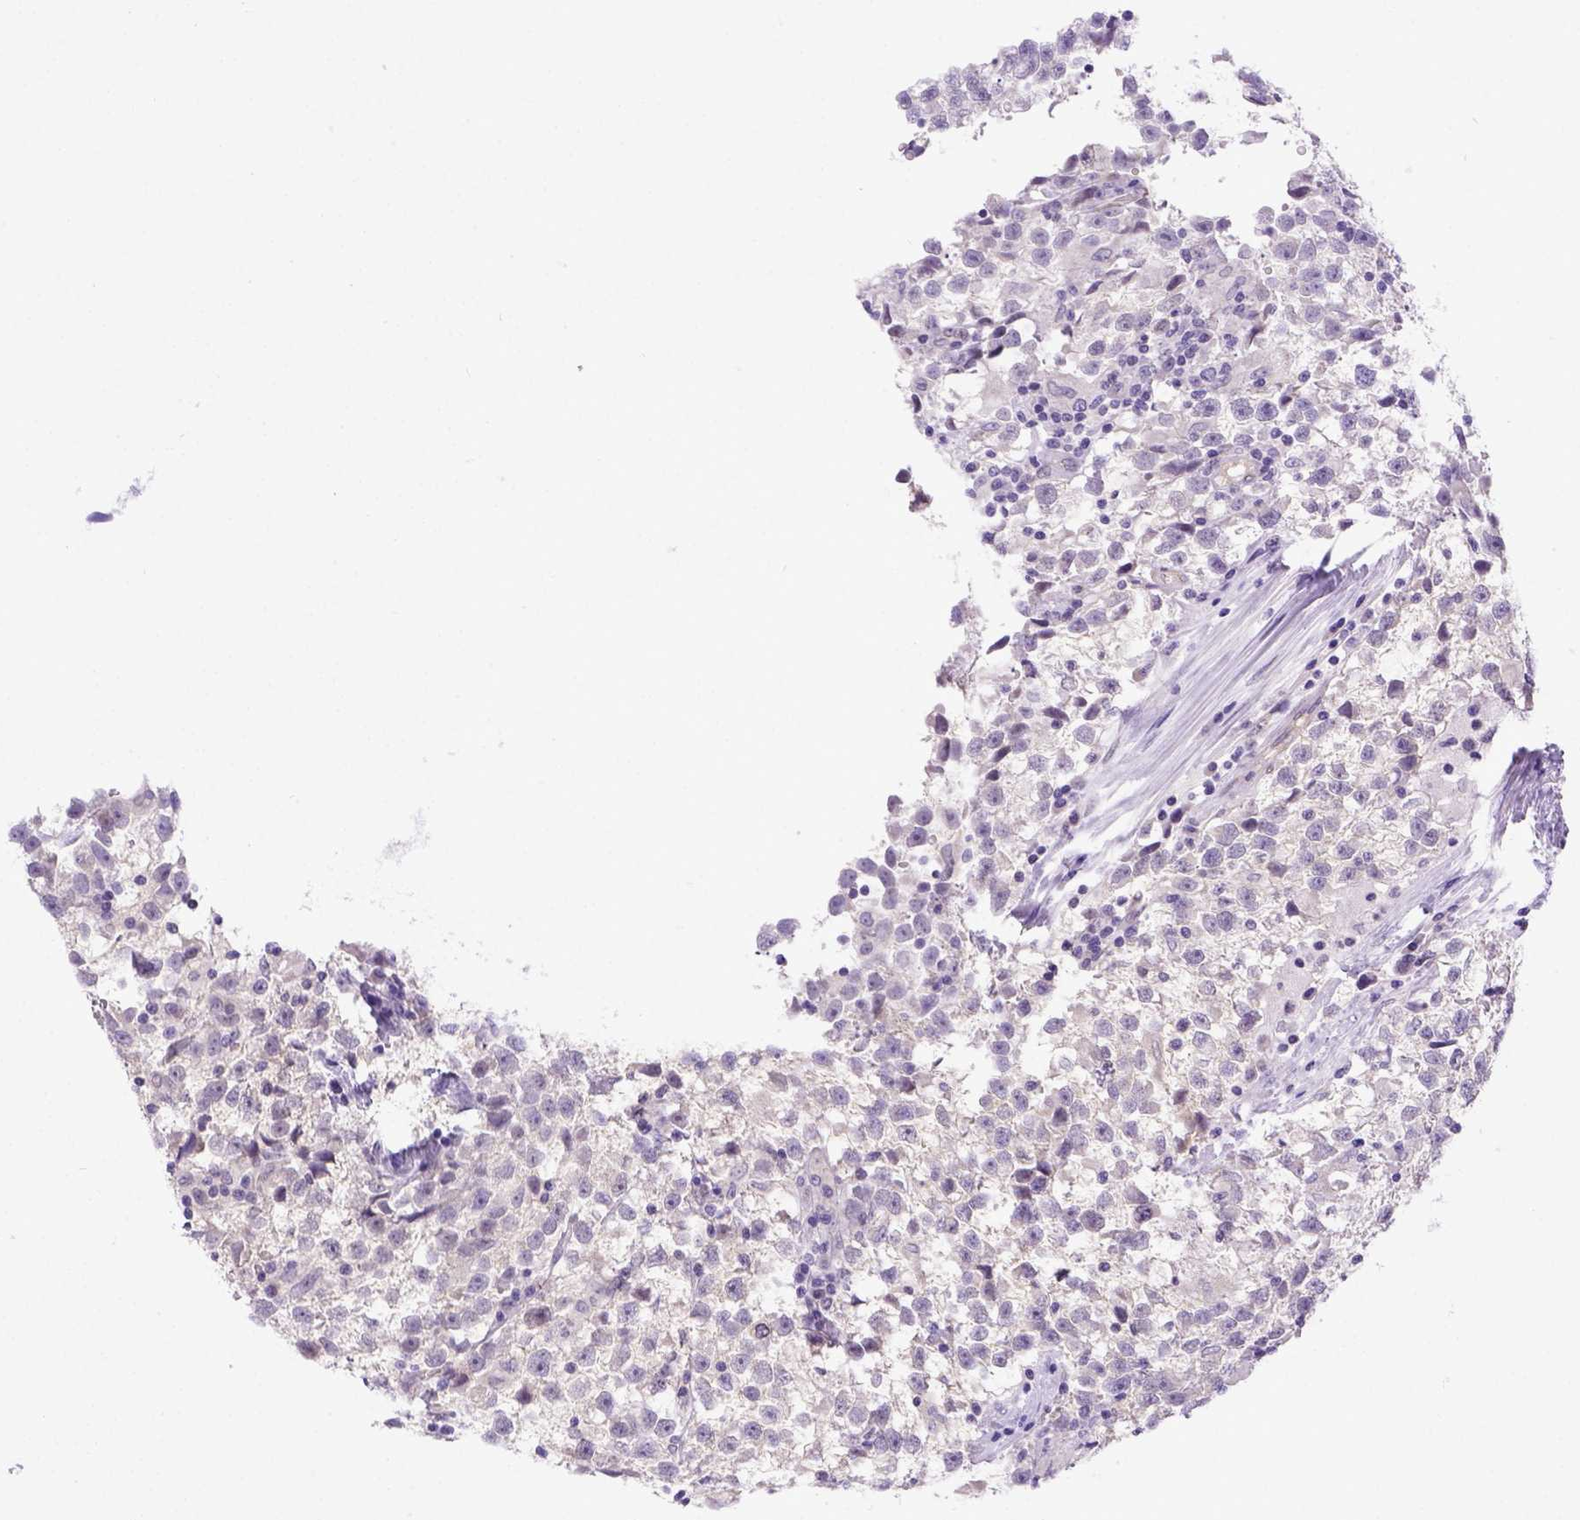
{"staining": {"intensity": "negative", "quantity": "none", "location": "none"}, "tissue": "testis cancer", "cell_type": "Tumor cells", "image_type": "cancer", "snomed": [{"axis": "morphology", "description": "Seminoma, NOS"}, {"axis": "topography", "description": "Testis"}], "caption": "The histopathology image exhibits no significant expression in tumor cells of testis cancer (seminoma). The staining is performed using DAB (3,3'-diaminobenzidine) brown chromogen with nuclei counter-stained in using hematoxylin.", "gene": "BTN1A1", "patient": {"sex": "male", "age": 31}}